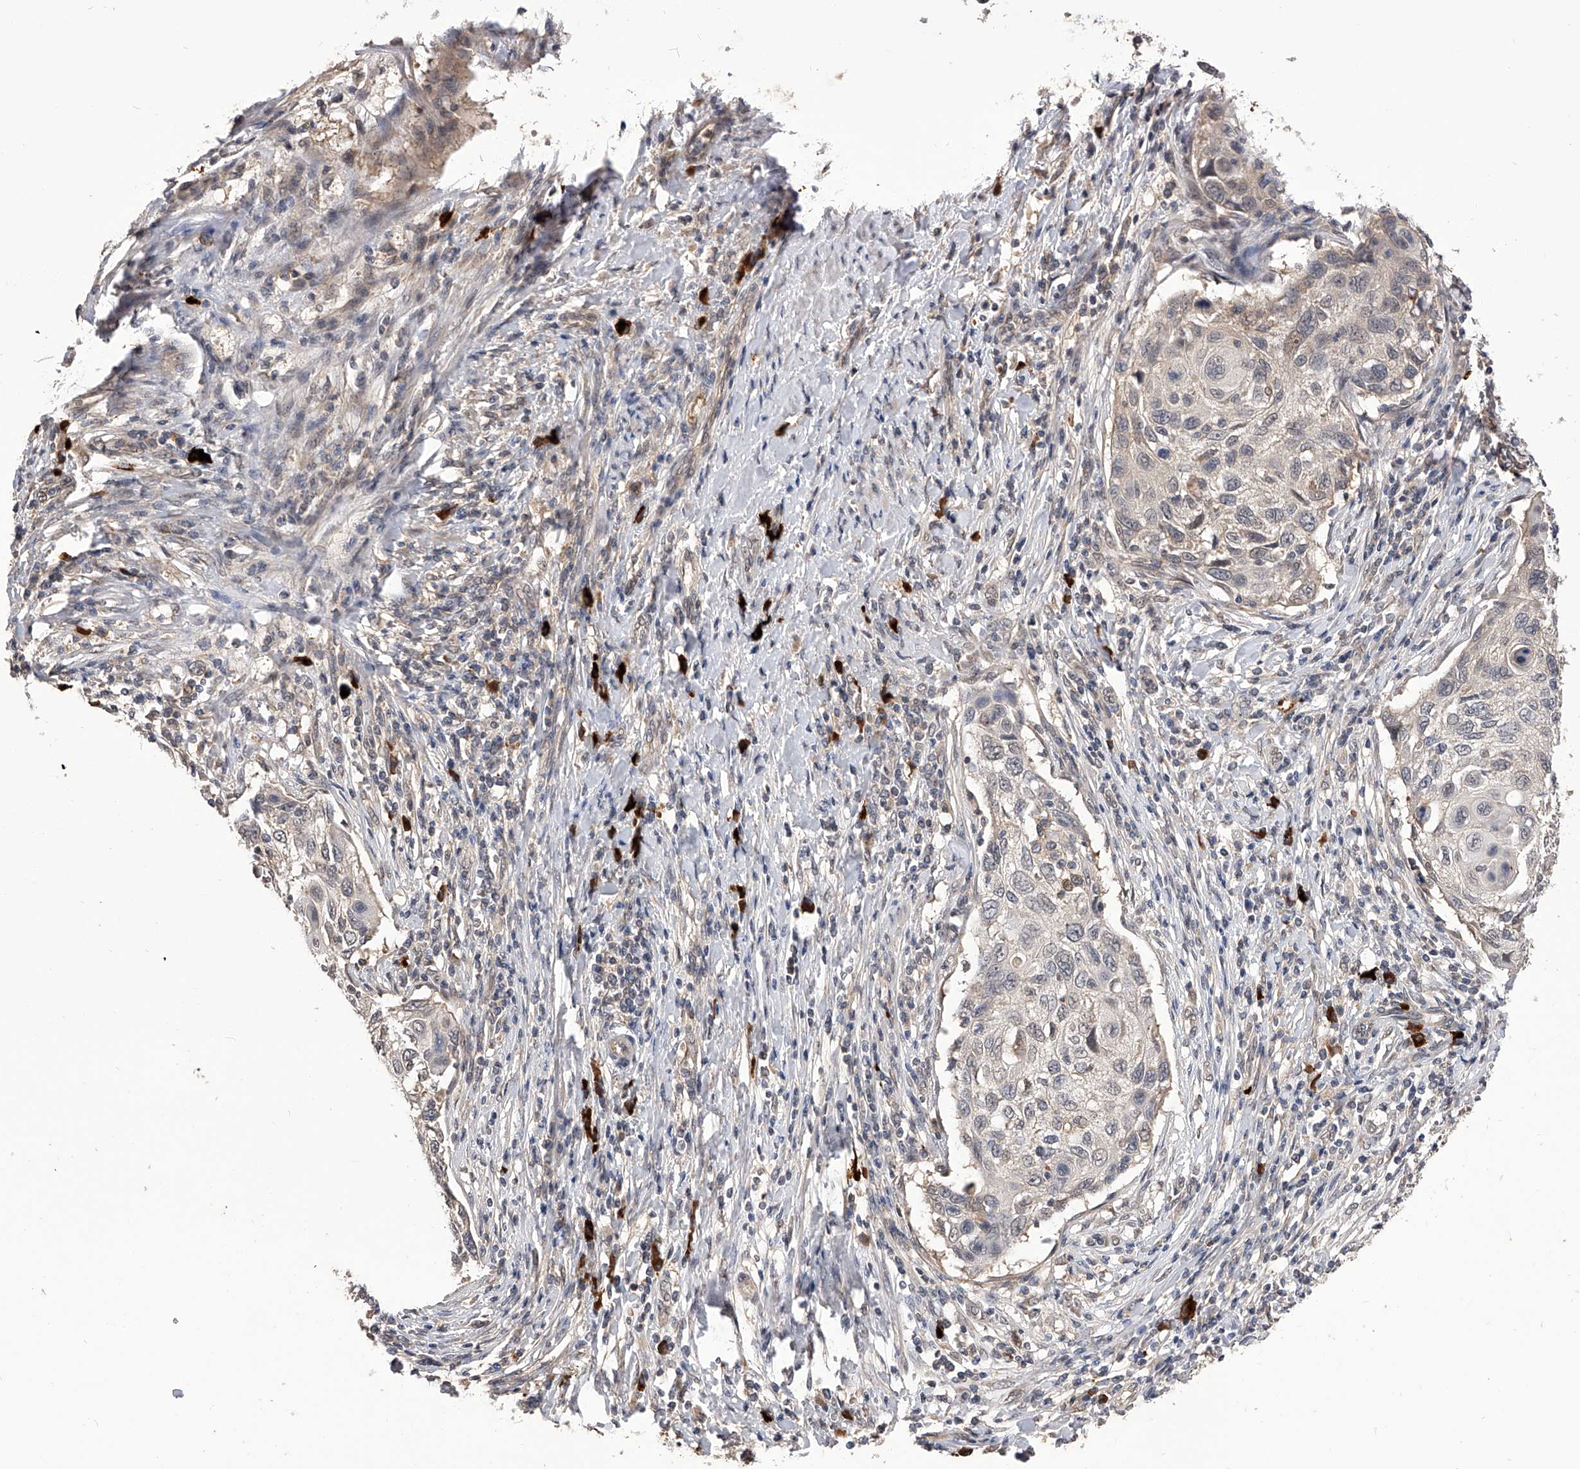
{"staining": {"intensity": "negative", "quantity": "none", "location": "none"}, "tissue": "cervical cancer", "cell_type": "Tumor cells", "image_type": "cancer", "snomed": [{"axis": "morphology", "description": "Squamous cell carcinoma, NOS"}, {"axis": "topography", "description": "Cervix"}], "caption": "Cervical squamous cell carcinoma was stained to show a protein in brown. There is no significant staining in tumor cells. The staining is performed using DAB brown chromogen with nuclei counter-stained in using hematoxylin.", "gene": "CFAP410", "patient": {"sex": "female", "age": 70}}